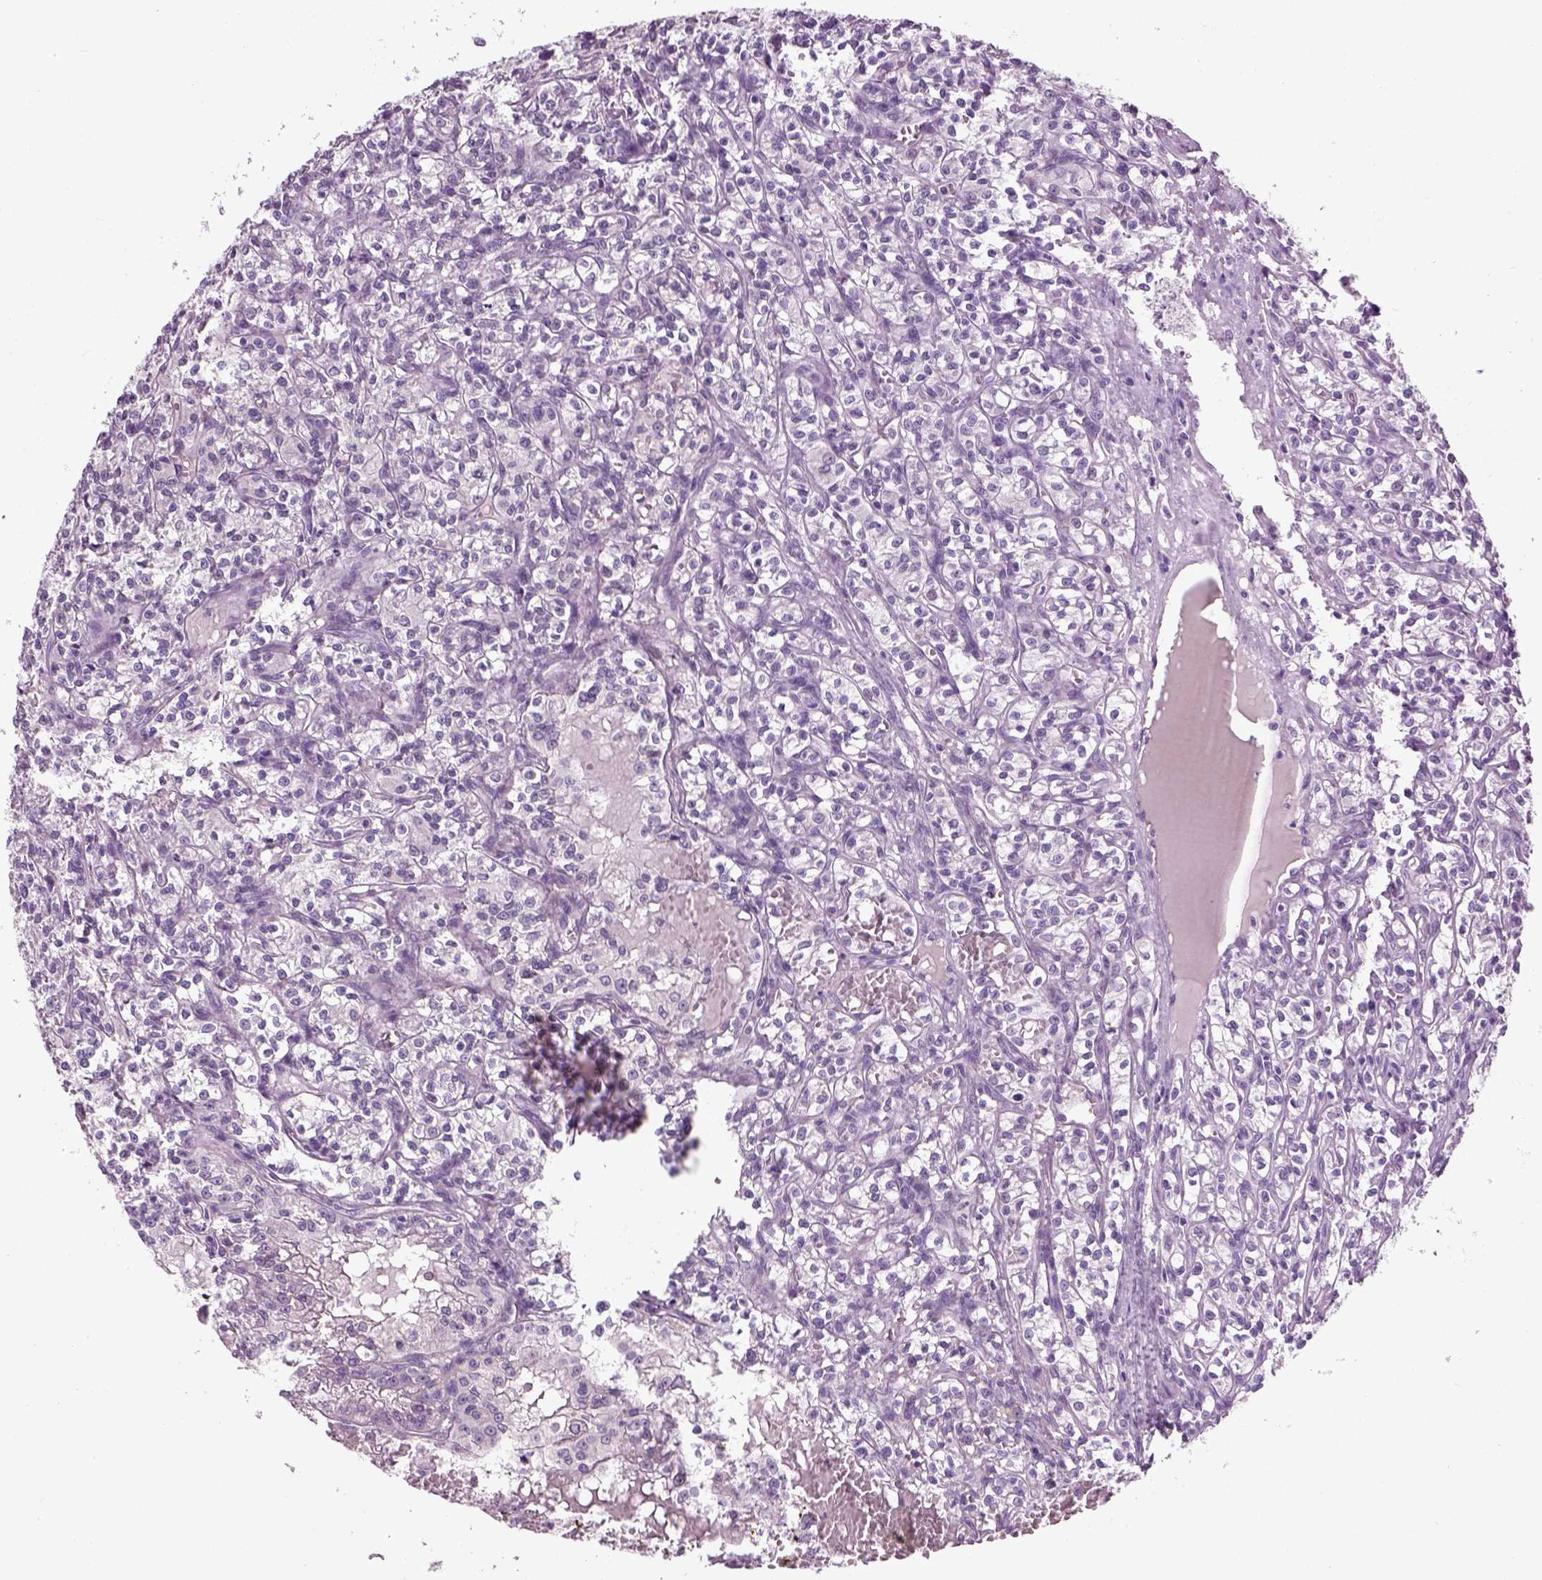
{"staining": {"intensity": "negative", "quantity": "none", "location": "none"}, "tissue": "renal cancer", "cell_type": "Tumor cells", "image_type": "cancer", "snomed": [{"axis": "morphology", "description": "Adenocarcinoma, NOS"}, {"axis": "topography", "description": "Kidney"}], "caption": "Protein analysis of renal cancer (adenocarcinoma) shows no significant expression in tumor cells.", "gene": "GABRB2", "patient": {"sex": "male", "age": 36}}